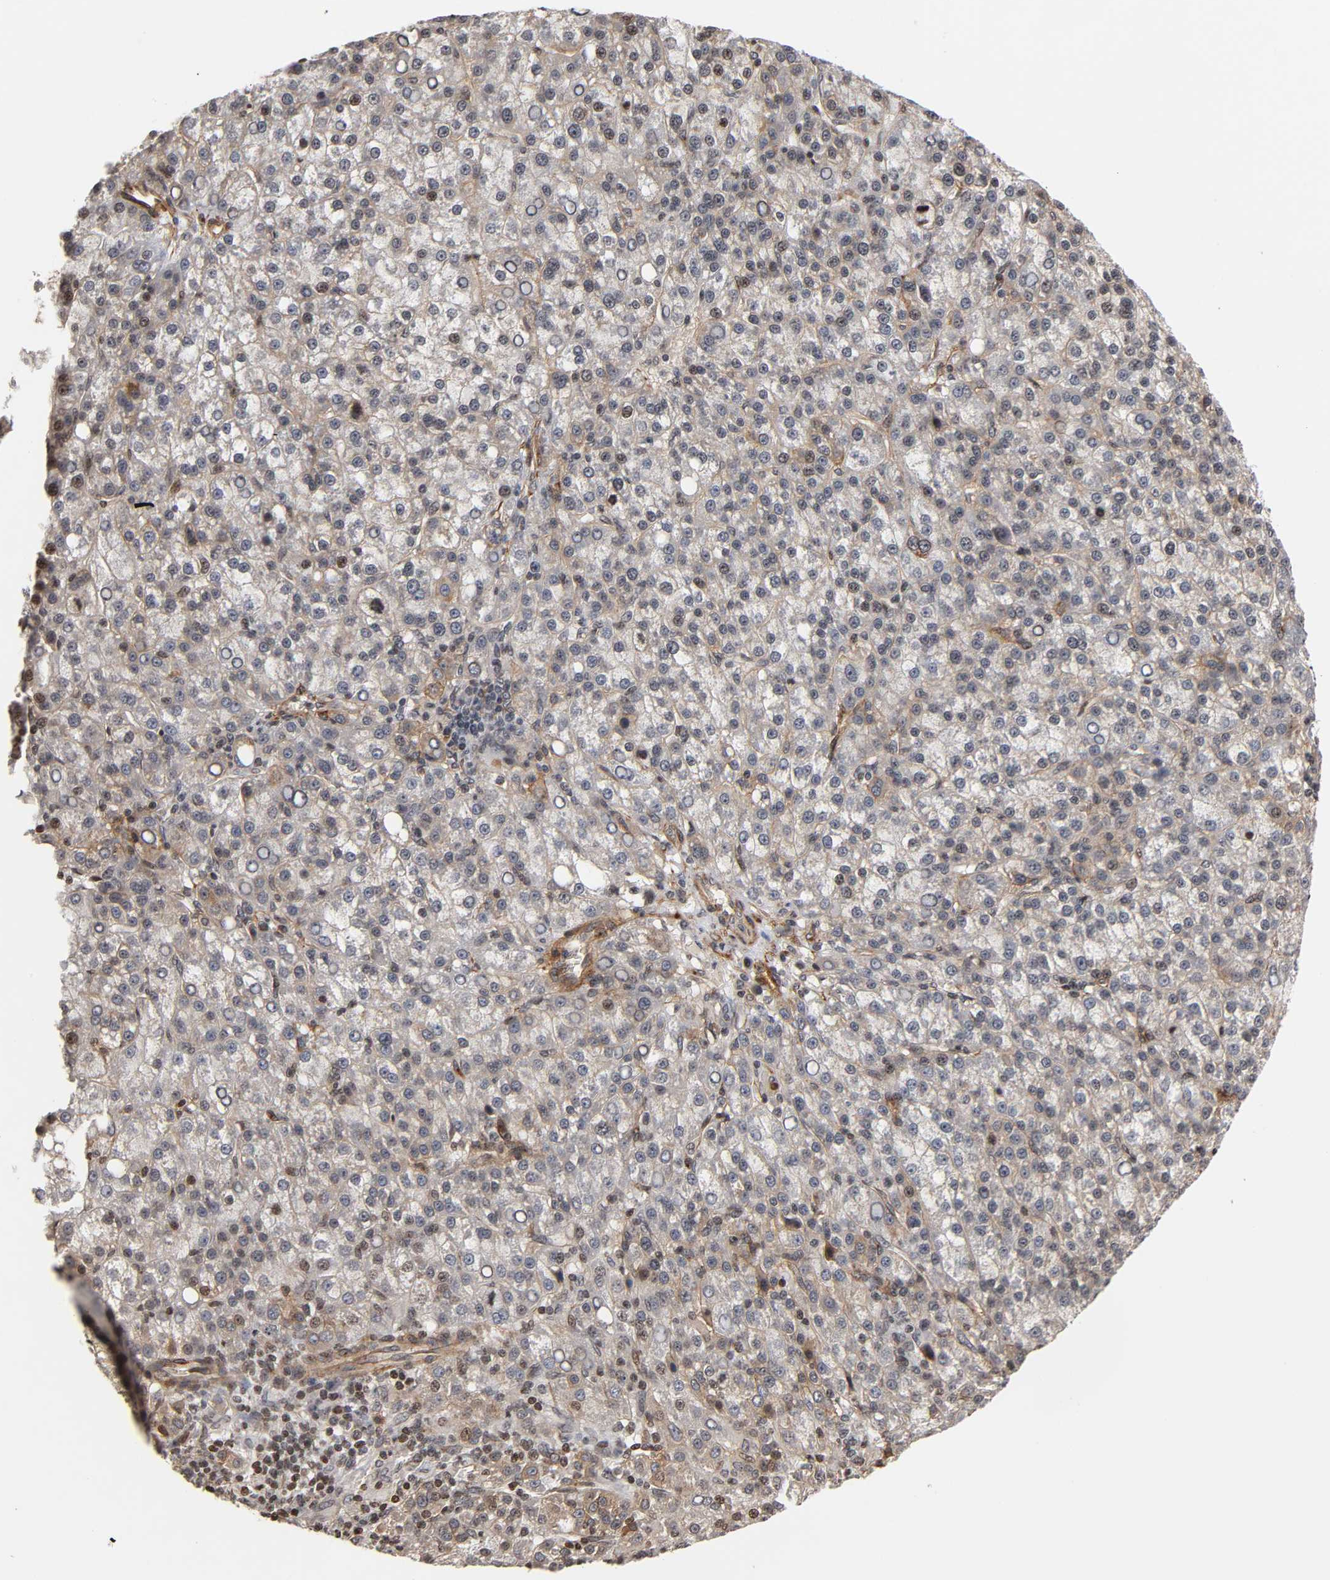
{"staining": {"intensity": "negative", "quantity": "none", "location": "none"}, "tissue": "liver cancer", "cell_type": "Tumor cells", "image_type": "cancer", "snomed": [{"axis": "morphology", "description": "Carcinoma, Hepatocellular, NOS"}, {"axis": "topography", "description": "Liver"}], "caption": "Immunohistochemistry (IHC) photomicrograph of human liver cancer stained for a protein (brown), which exhibits no positivity in tumor cells.", "gene": "ITGAV", "patient": {"sex": "female", "age": 58}}